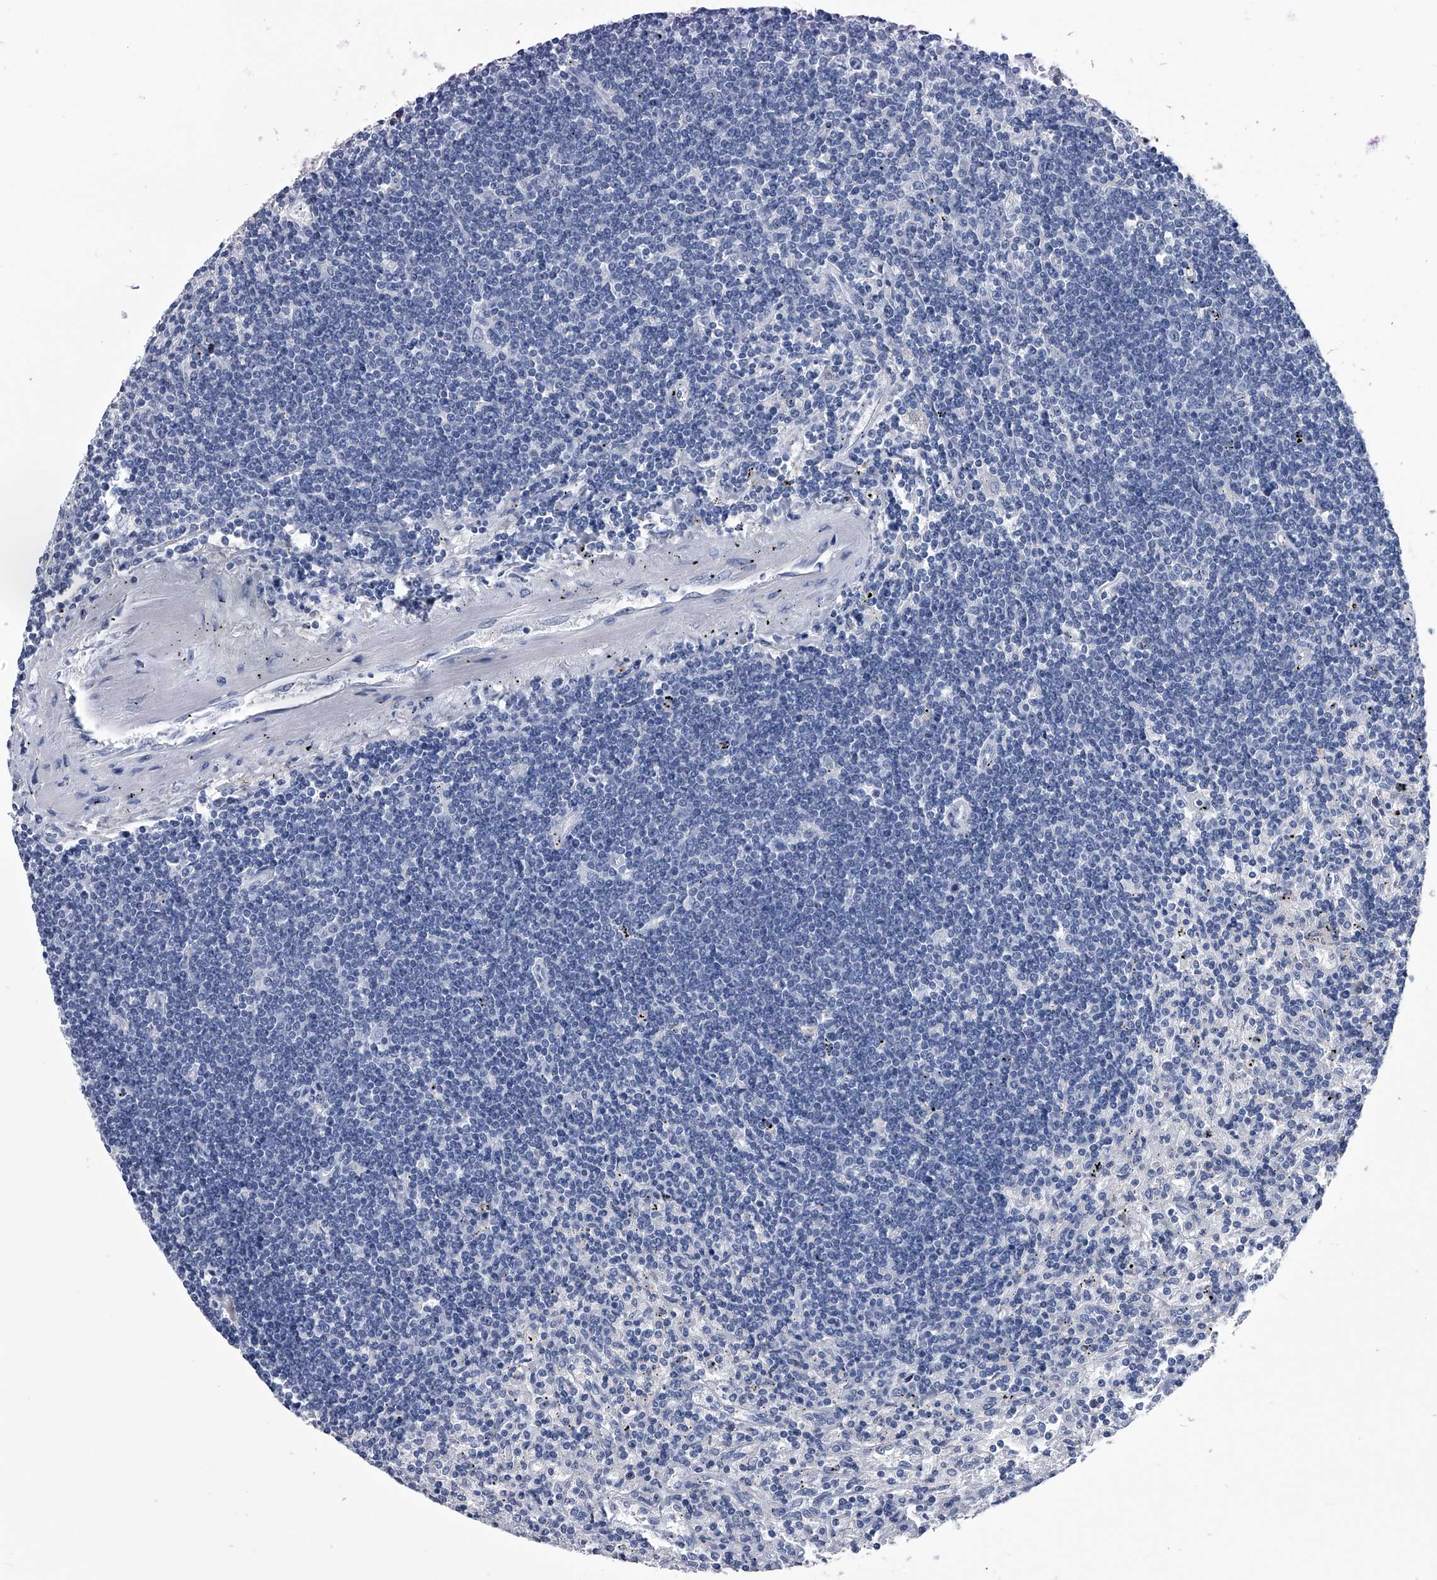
{"staining": {"intensity": "negative", "quantity": "none", "location": "none"}, "tissue": "lymphoma", "cell_type": "Tumor cells", "image_type": "cancer", "snomed": [{"axis": "morphology", "description": "Malignant lymphoma, non-Hodgkin's type, Low grade"}, {"axis": "topography", "description": "Spleen"}], "caption": "High power microscopy image of an immunohistochemistry (IHC) micrograph of low-grade malignant lymphoma, non-Hodgkin's type, revealing no significant expression in tumor cells.", "gene": "PDXK", "patient": {"sex": "male", "age": 76}}